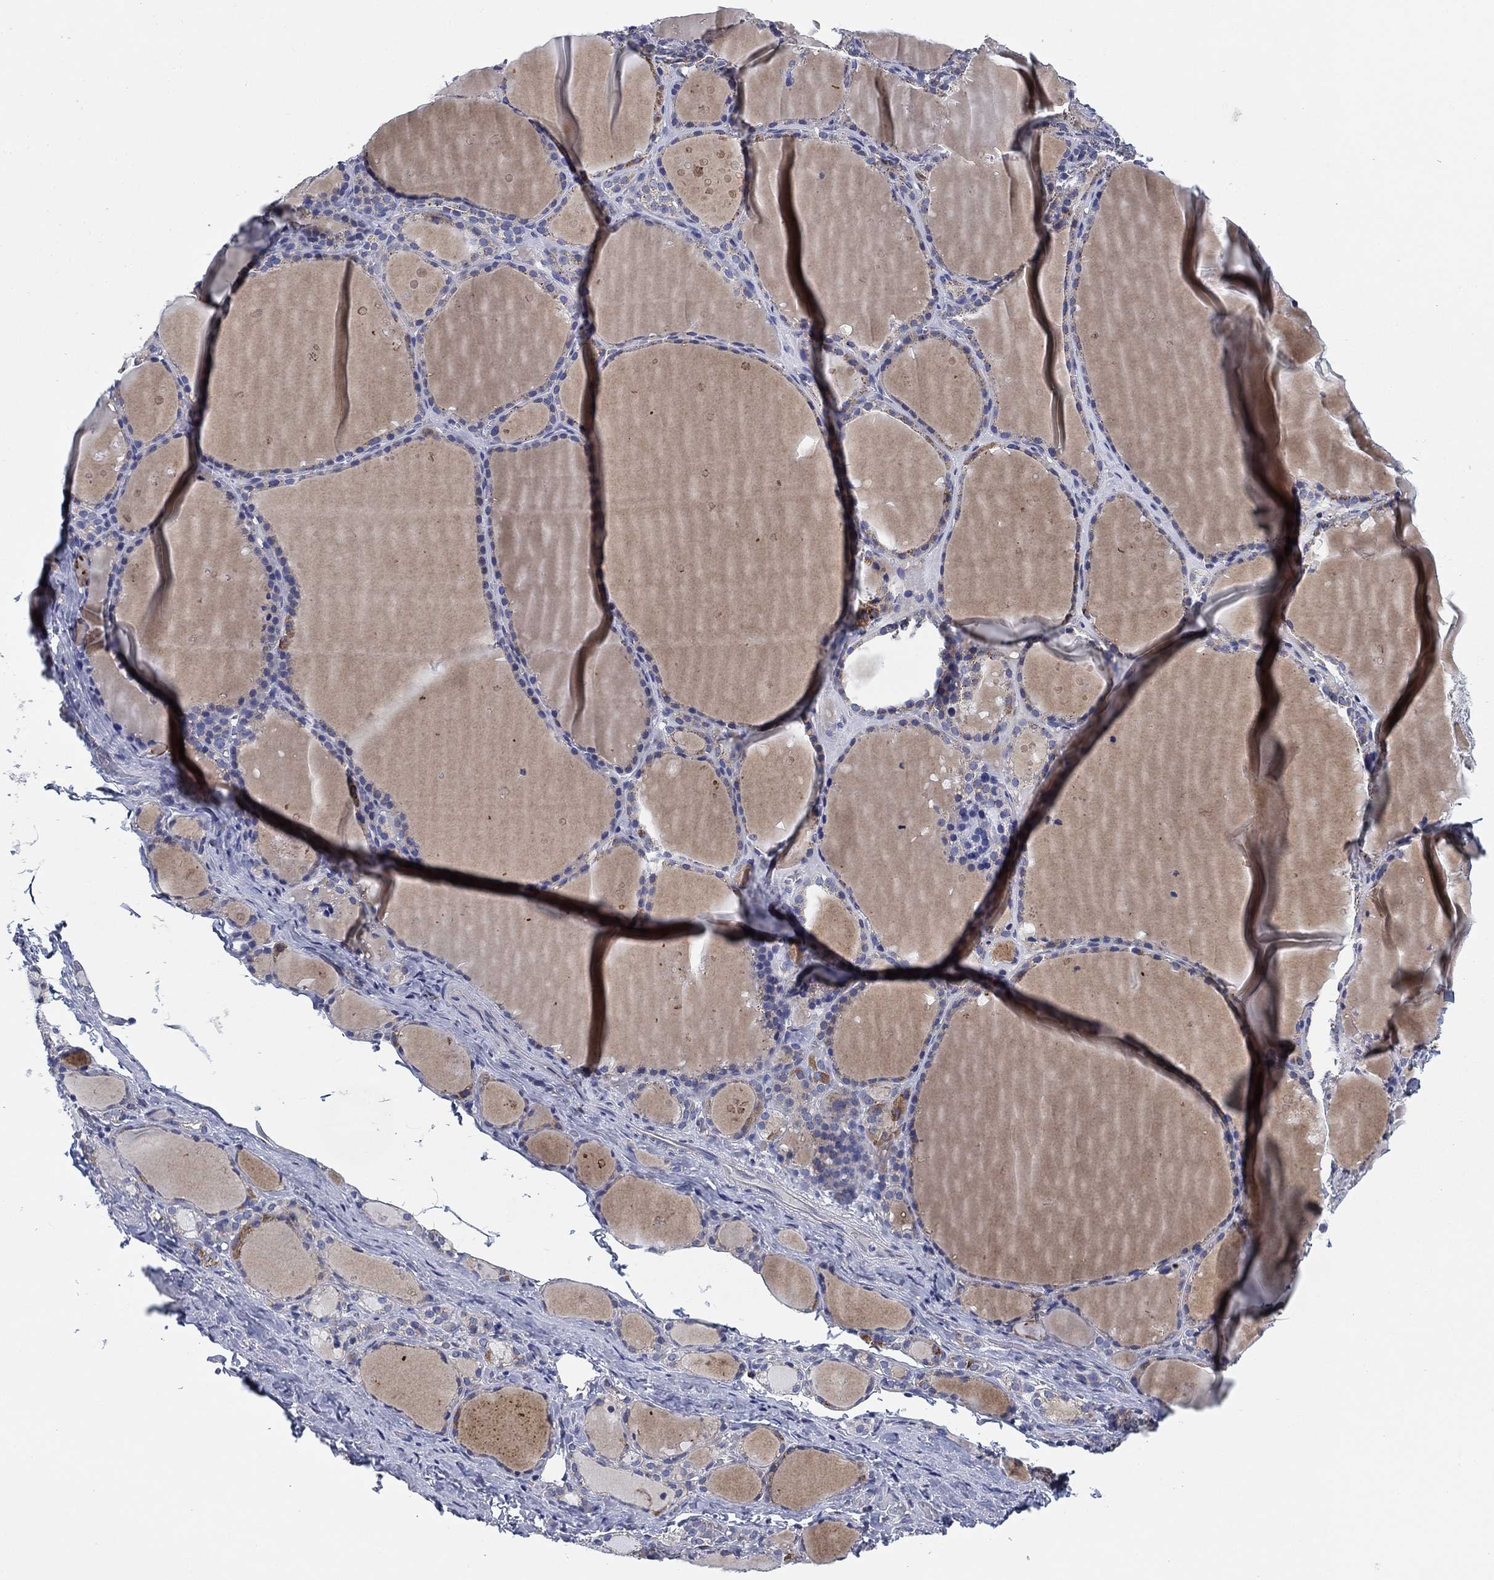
{"staining": {"intensity": "negative", "quantity": "none", "location": "none"}, "tissue": "thyroid gland", "cell_type": "Glandular cells", "image_type": "normal", "snomed": [{"axis": "morphology", "description": "Normal tissue, NOS"}, {"axis": "topography", "description": "Thyroid gland"}], "caption": "Glandular cells show no significant protein staining in unremarkable thyroid gland. Brightfield microscopy of immunohistochemistry stained with DAB (brown) and hematoxylin (blue), captured at high magnification.", "gene": "NACAD", "patient": {"sex": "male", "age": 68}}